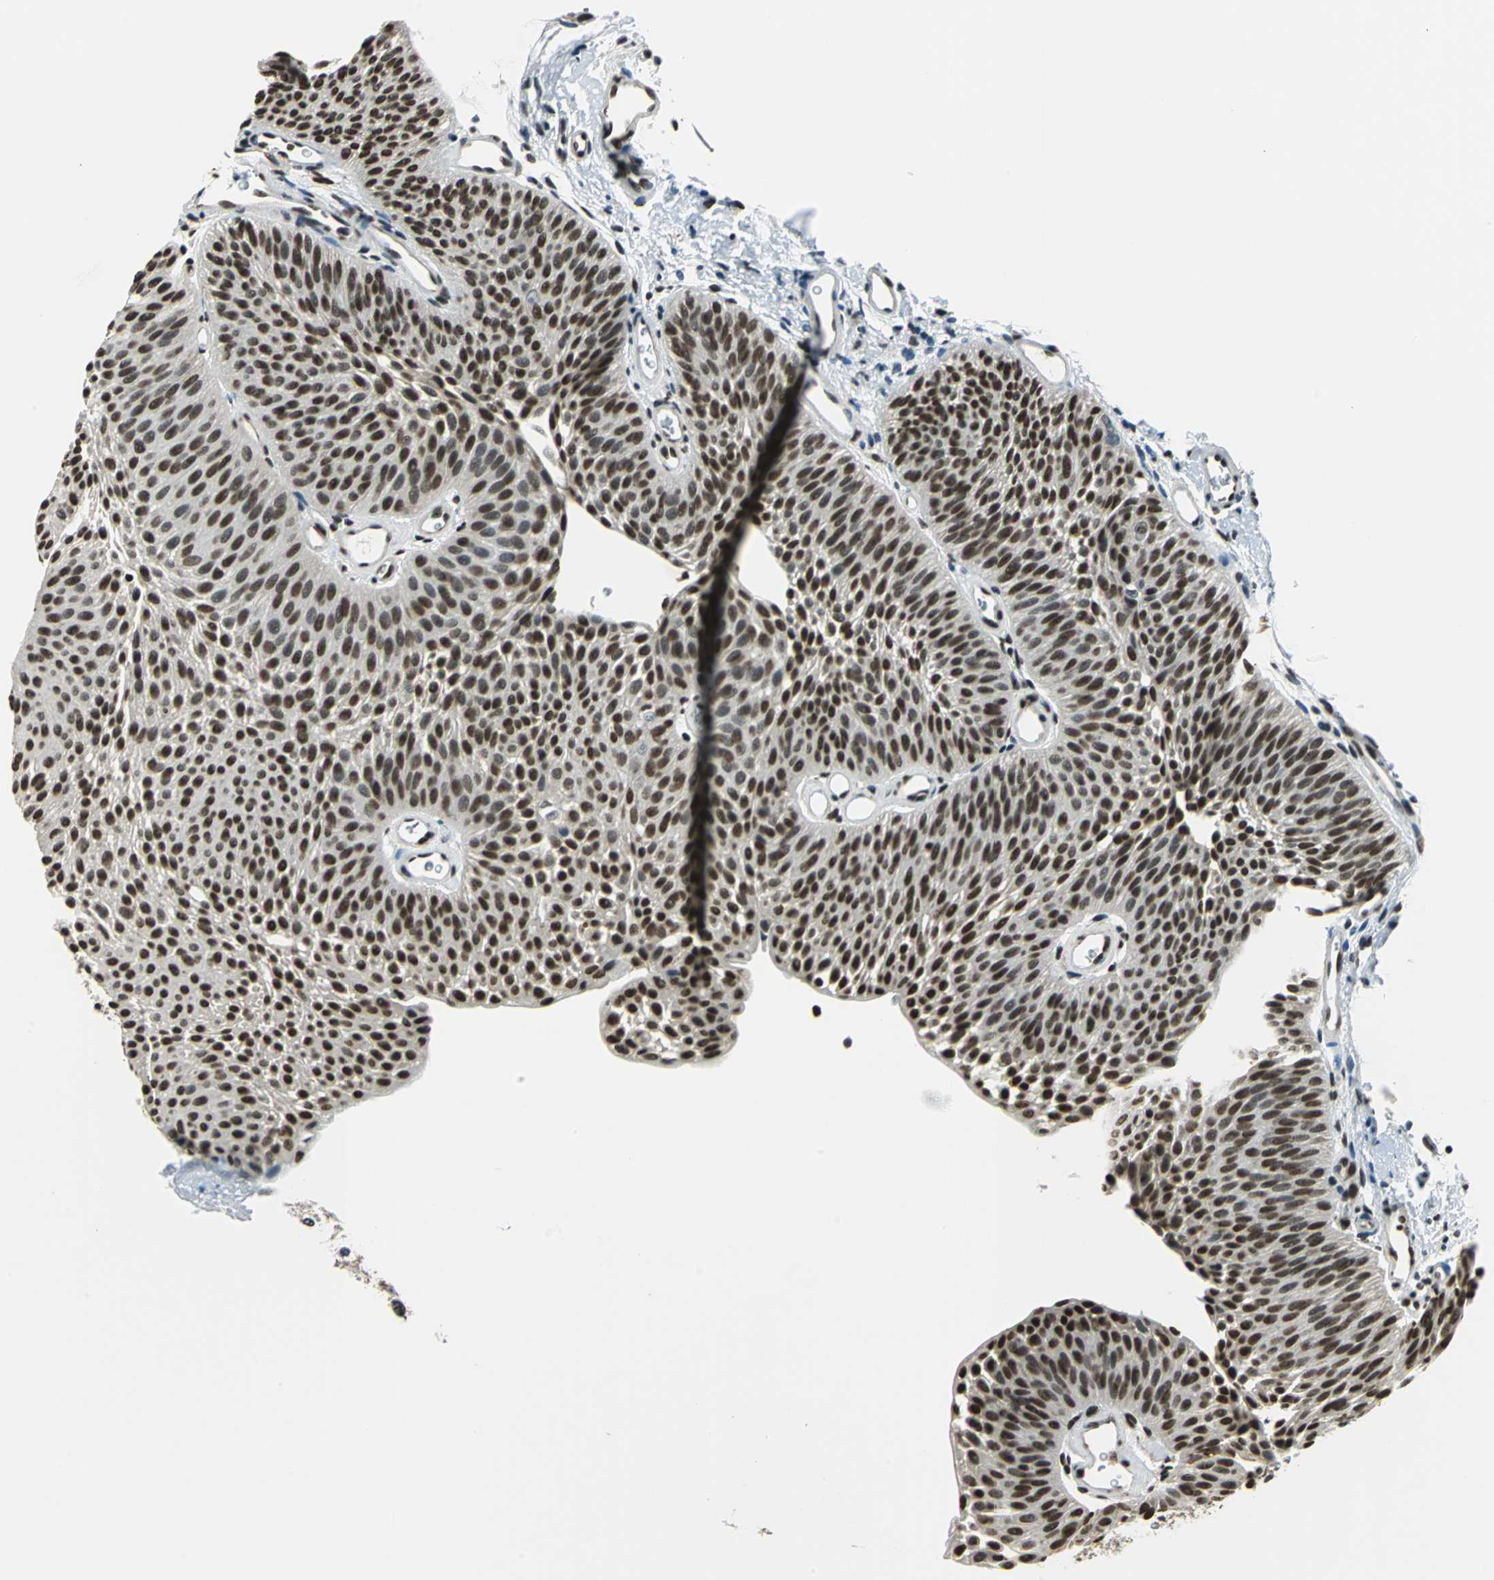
{"staining": {"intensity": "strong", "quantity": ">75%", "location": "nuclear"}, "tissue": "urothelial cancer", "cell_type": "Tumor cells", "image_type": "cancer", "snomed": [{"axis": "morphology", "description": "Urothelial carcinoma, Low grade"}, {"axis": "topography", "description": "Urinary bladder"}], "caption": "High-magnification brightfield microscopy of urothelial cancer stained with DAB (3,3'-diaminobenzidine) (brown) and counterstained with hematoxylin (blue). tumor cells exhibit strong nuclear expression is identified in approximately>75% of cells.", "gene": "RBM14", "patient": {"sex": "female", "age": 60}}